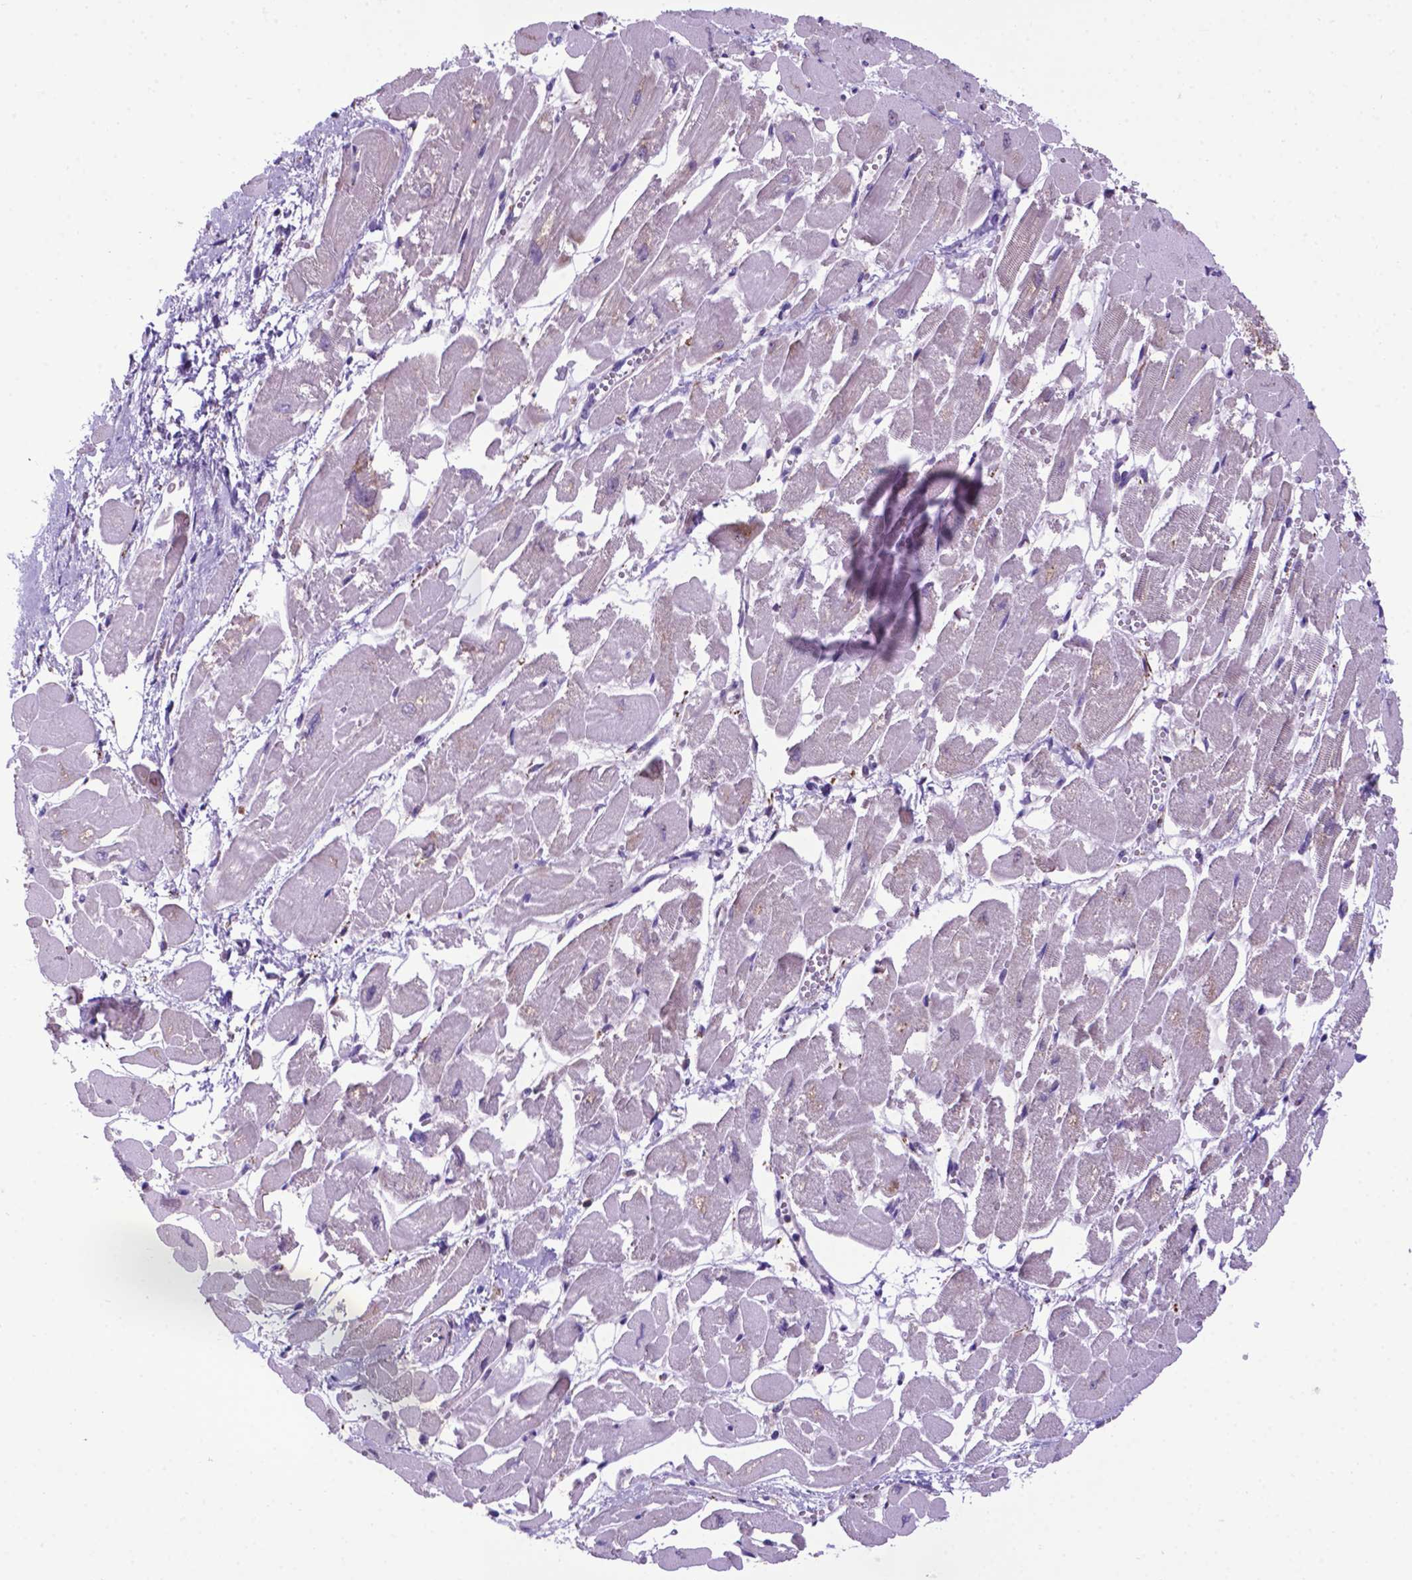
{"staining": {"intensity": "moderate", "quantity": ">75%", "location": "cytoplasmic/membranous"}, "tissue": "heart muscle", "cell_type": "Cardiomyocytes", "image_type": "normal", "snomed": [{"axis": "morphology", "description": "Normal tissue, NOS"}, {"axis": "topography", "description": "Heart"}], "caption": "An immunohistochemistry image of benign tissue is shown. Protein staining in brown shows moderate cytoplasmic/membranous positivity in heart muscle within cardiomyocytes.", "gene": "POU3F3", "patient": {"sex": "female", "age": 52}}